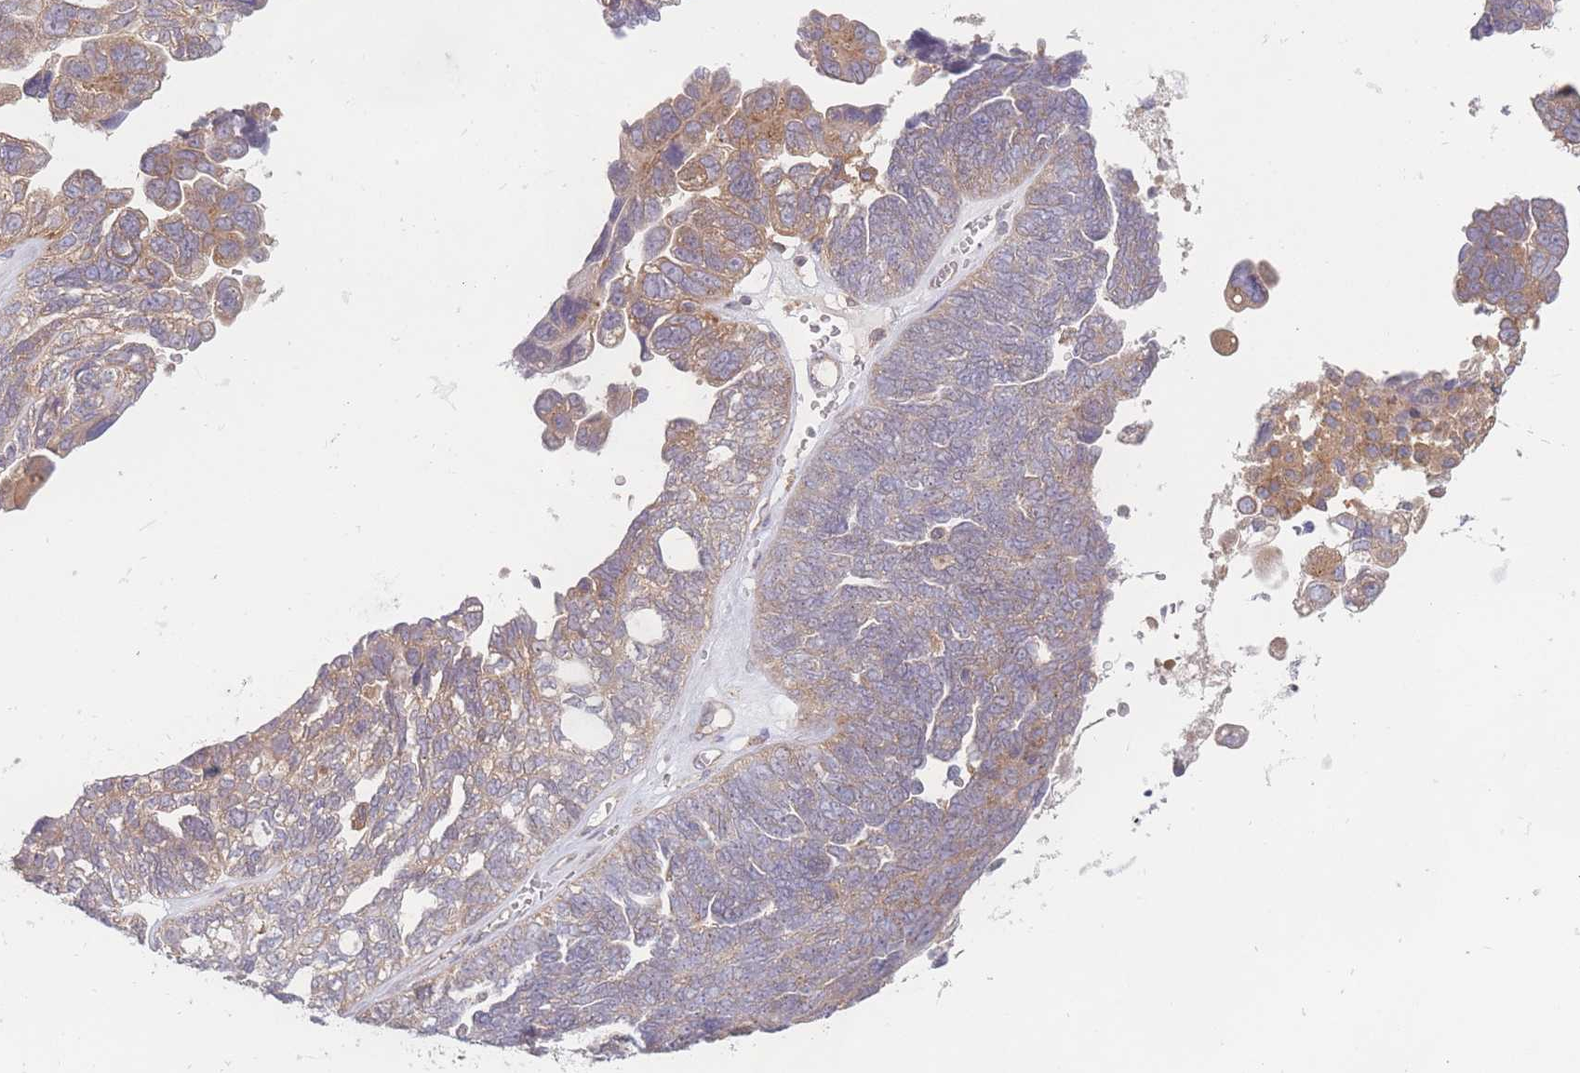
{"staining": {"intensity": "moderate", "quantity": "<25%", "location": "cytoplasmic/membranous"}, "tissue": "ovarian cancer", "cell_type": "Tumor cells", "image_type": "cancer", "snomed": [{"axis": "morphology", "description": "Cystadenocarcinoma, serous, NOS"}, {"axis": "topography", "description": "Ovary"}], "caption": "There is low levels of moderate cytoplasmic/membranous staining in tumor cells of ovarian cancer, as demonstrated by immunohistochemical staining (brown color).", "gene": "WASHC2A", "patient": {"sex": "female", "age": 79}}